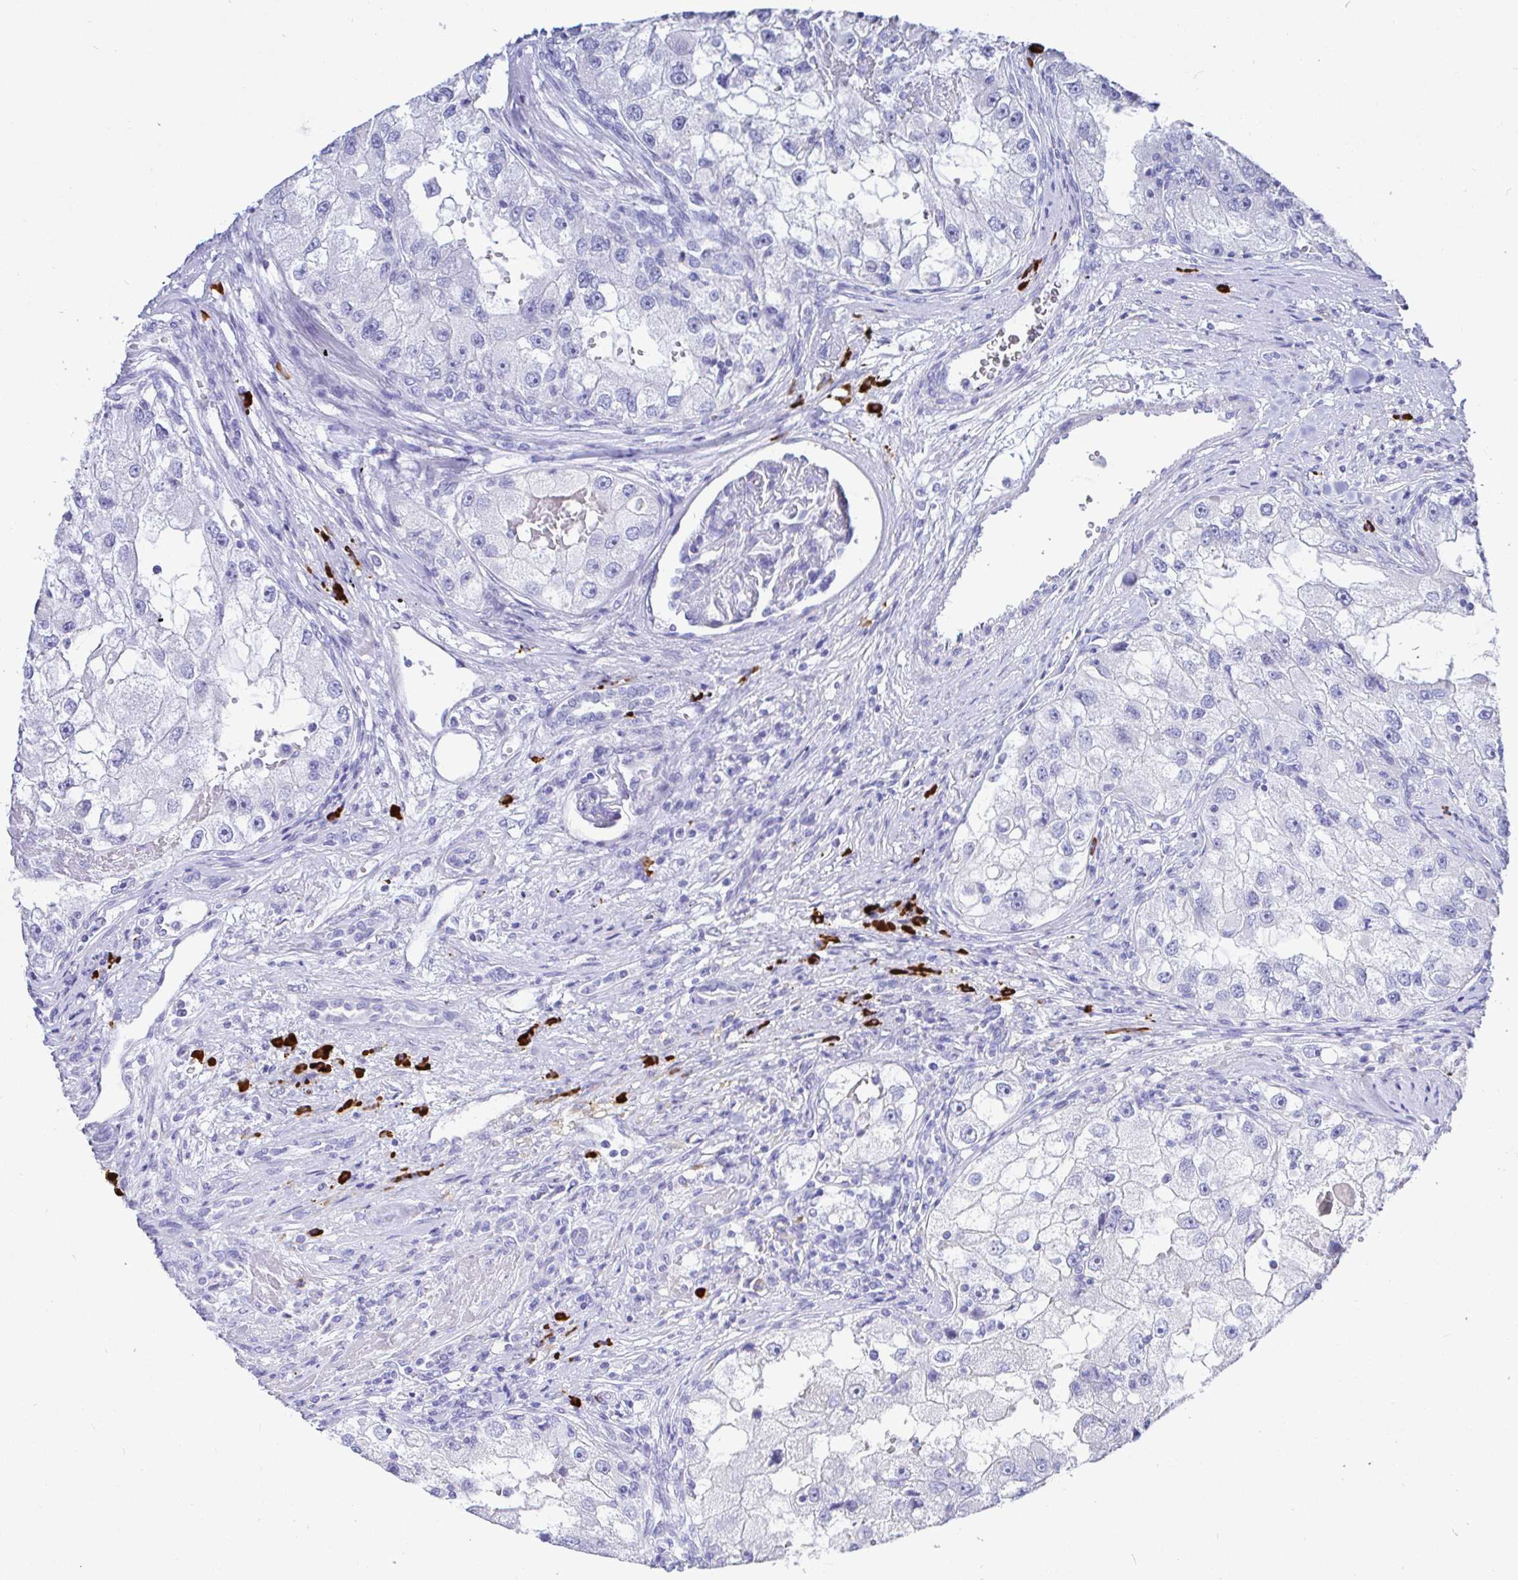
{"staining": {"intensity": "negative", "quantity": "none", "location": "none"}, "tissue": "renal cancer", "cell_type": "Tumor cells", "image_type": "cancer", "snomed": [{"axis": "morphology", "description": "Adenocarcinoma, NOS"}, {"axis": "topography", "description": "Kidney"}], "caption": "Immunohistochemistry (IHC) of human renal adenocarcinoma displays no staining in tumor cells.", "gene": "CCDC62", "patient": {"sex": "male", "age": 63}}